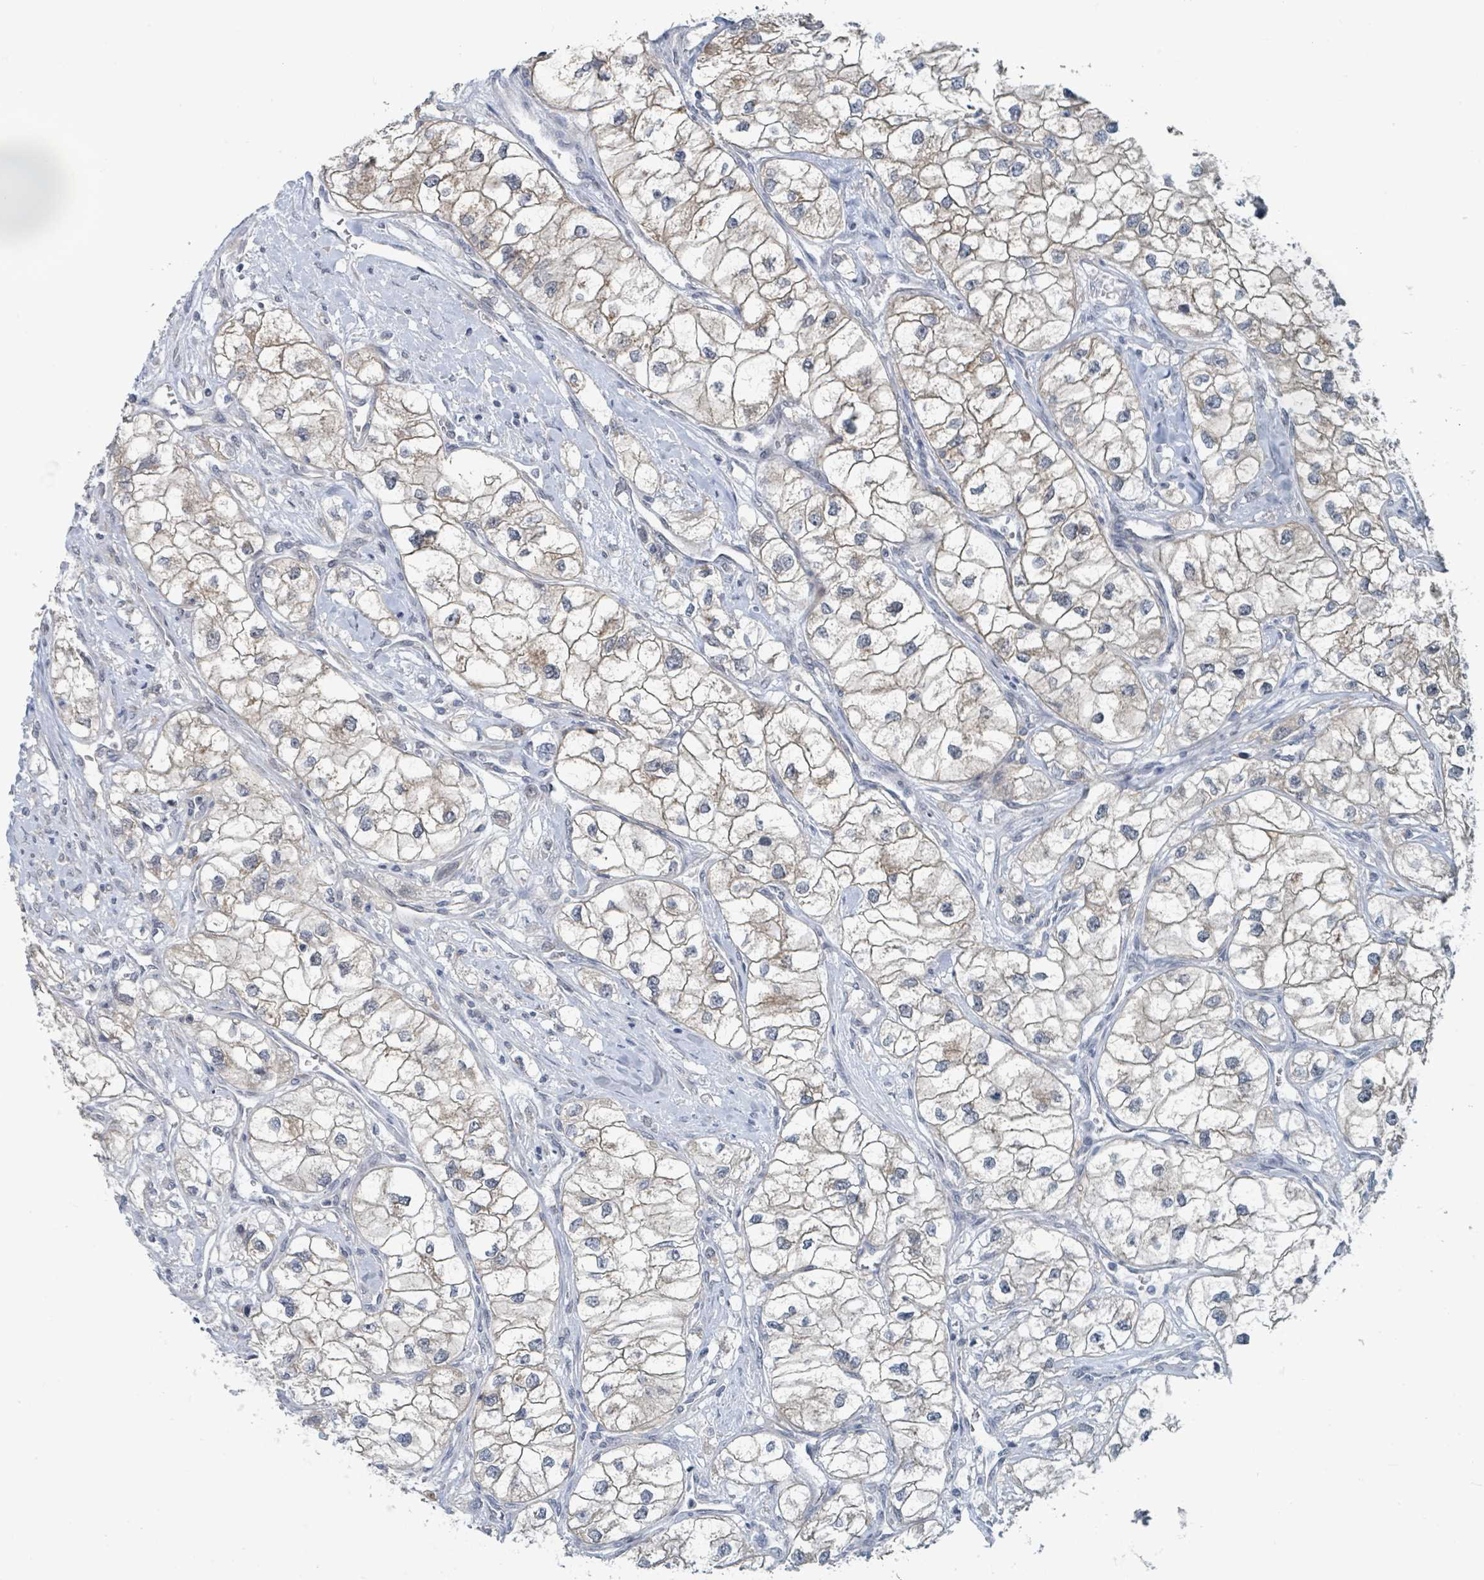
{"staining": {"intensity": "weak", "quantity": ">75%", "location": "cytoplasmic/membranous"}, "tissue": "renal cancer", "cell_type": "Tumor cells", "image_type": "cancer", "snomed": [{"axis": "morphology", "description": "Adenocarcinoma, NOS"}, {"axis": "topography", "description": "Kidney"}], "caption": "Immunohistochemistry micrograph of renal cancer stained for a protein (brown), which shows low levels of weak cytoplasmic/membranous expression in about >75% of tumor cells.", "gene": "ANKRD55", "patient": {"sex": "male", "age": 59}}